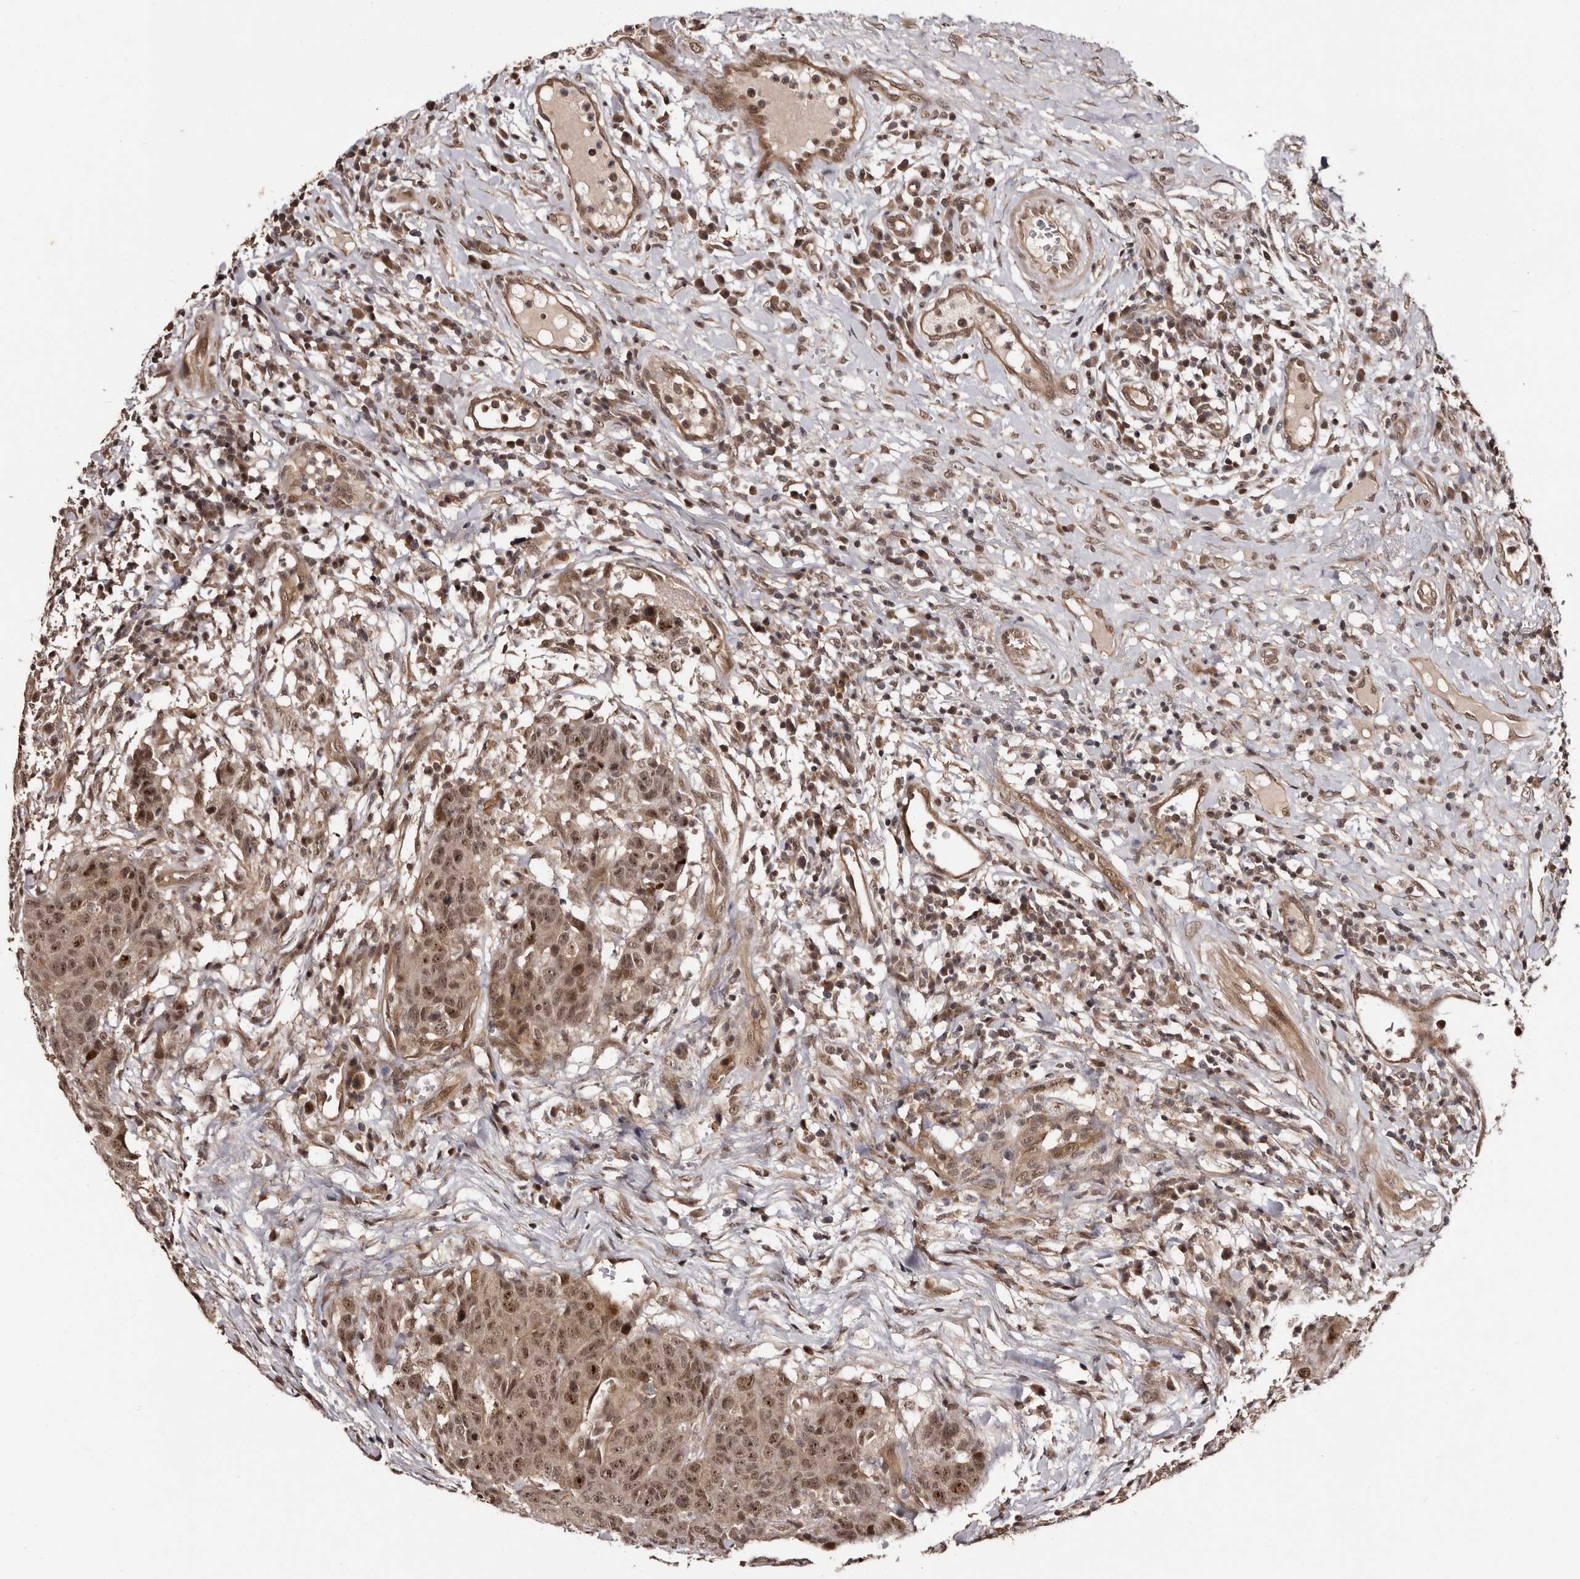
{"staining": {"intensity": "moderate", "quantity": ">75%", "location": "cytoplasmic/membranous,nuclear"}, "tissue": "head and neck cancer", "cell_type": "Tumor cells", "image_type": "cancer", "snomed": [{"axis": "morphology", "description": "Squamous cell carcinoma, NOS"}, {"axis": "topography", "description": "Head-Neck"}], "caption": "Immunohistochemical staining of human head and neck squamous cell carcinoma displays medium levels of moderate cytoplasmic/membranous and nuclear staining in about >75% of tumor cells.", "gene": "TBC1D22B", "patient": {"sex": "male", "age": 66}}